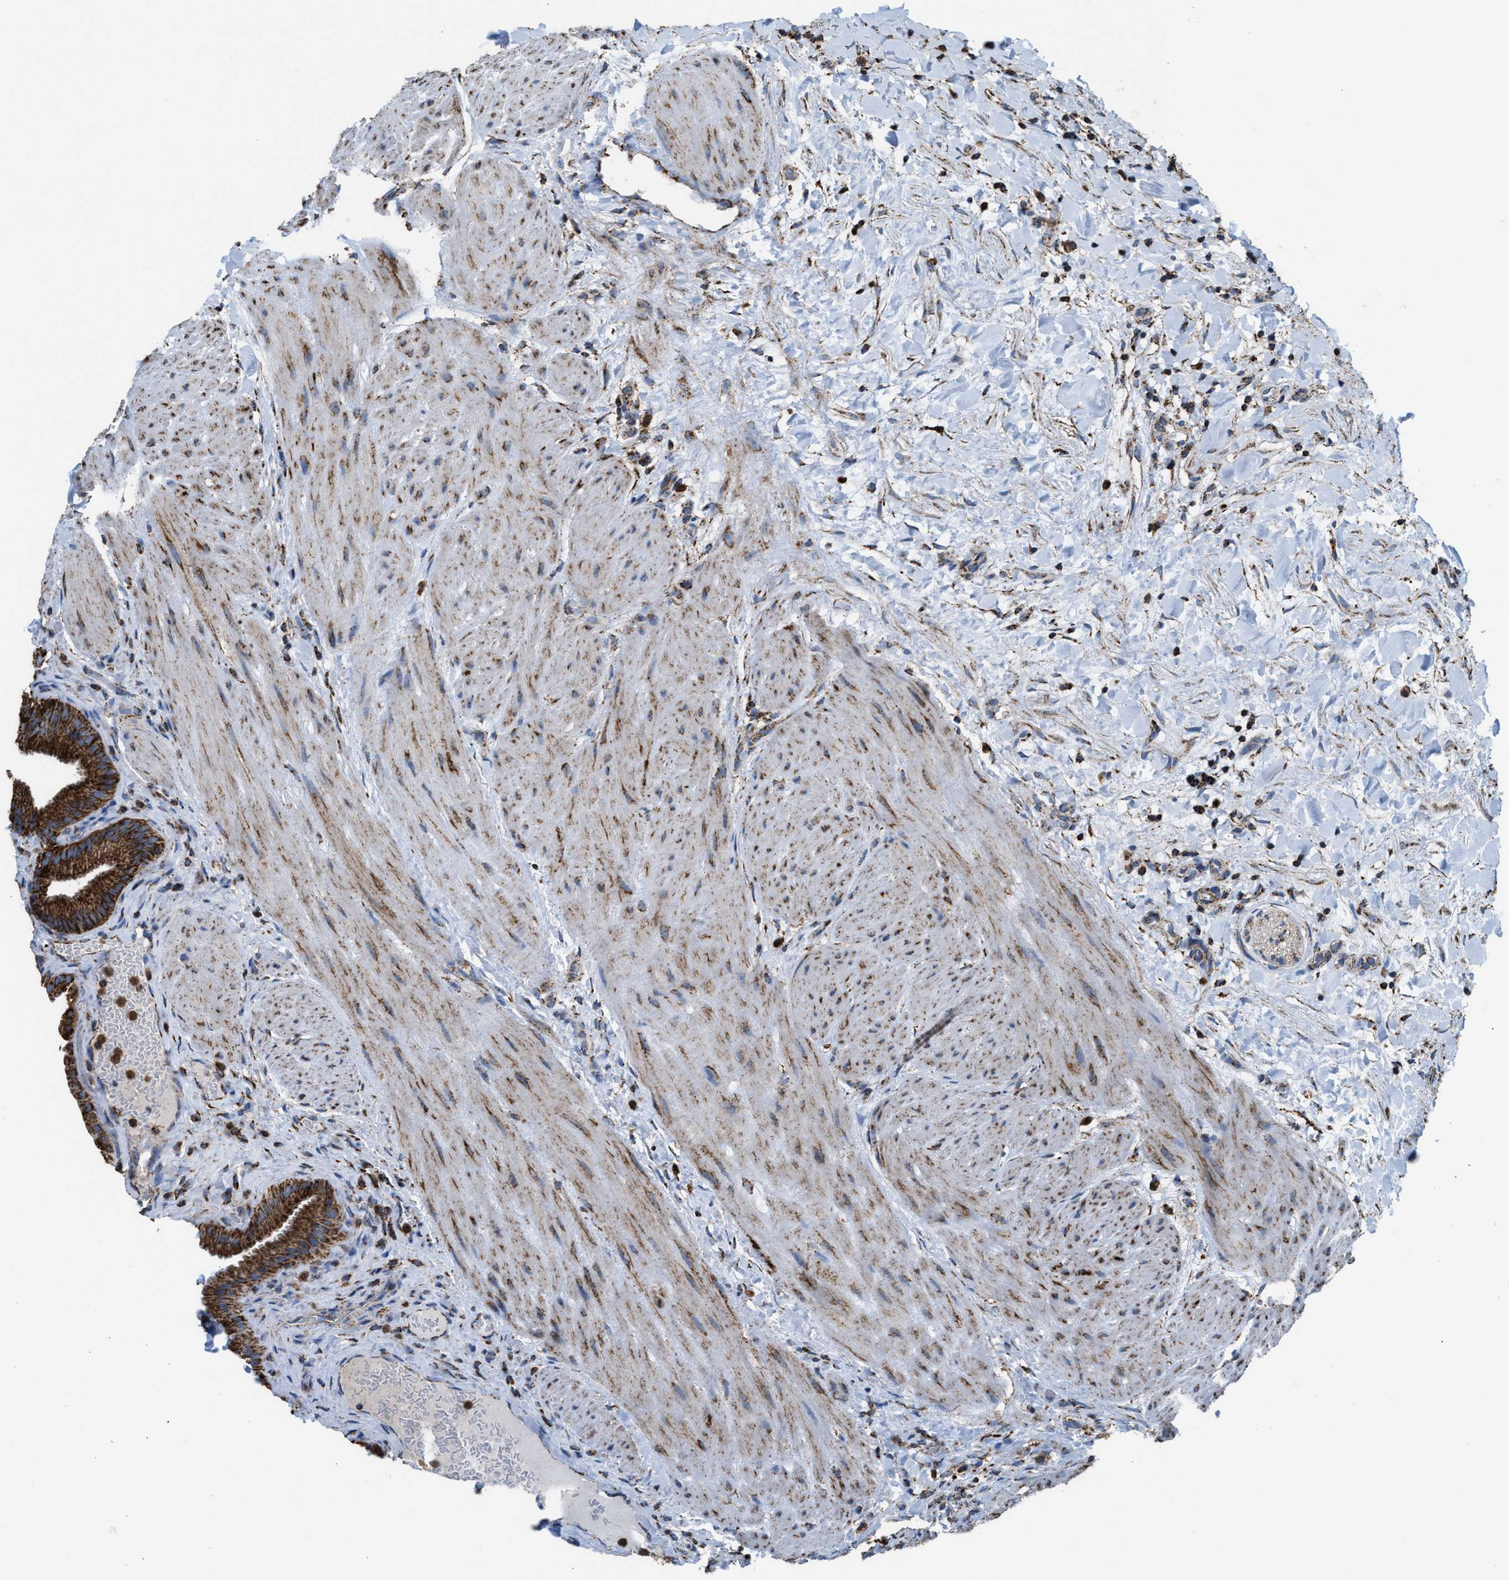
{"staining": {"intensity": "strong", "quantity": ">75%", "location": "cytoplasmic/membranous"}, "tissue": "gallbladder", "cell_type": "Glandular cells", "image_type": "normal", "snomed": [{"axis": "morphology", "description": "Normal tissue, NOS"}, {"axis": "topography", "description": "Gallbladder"}], "caption": "Protein staining displays strong cytoplasmic/membranous expression in about >75% of glandular cells in unremarkable gallbladder.", "gene": "ECHS1", "patient": {"sex": "male", "age": 49}}